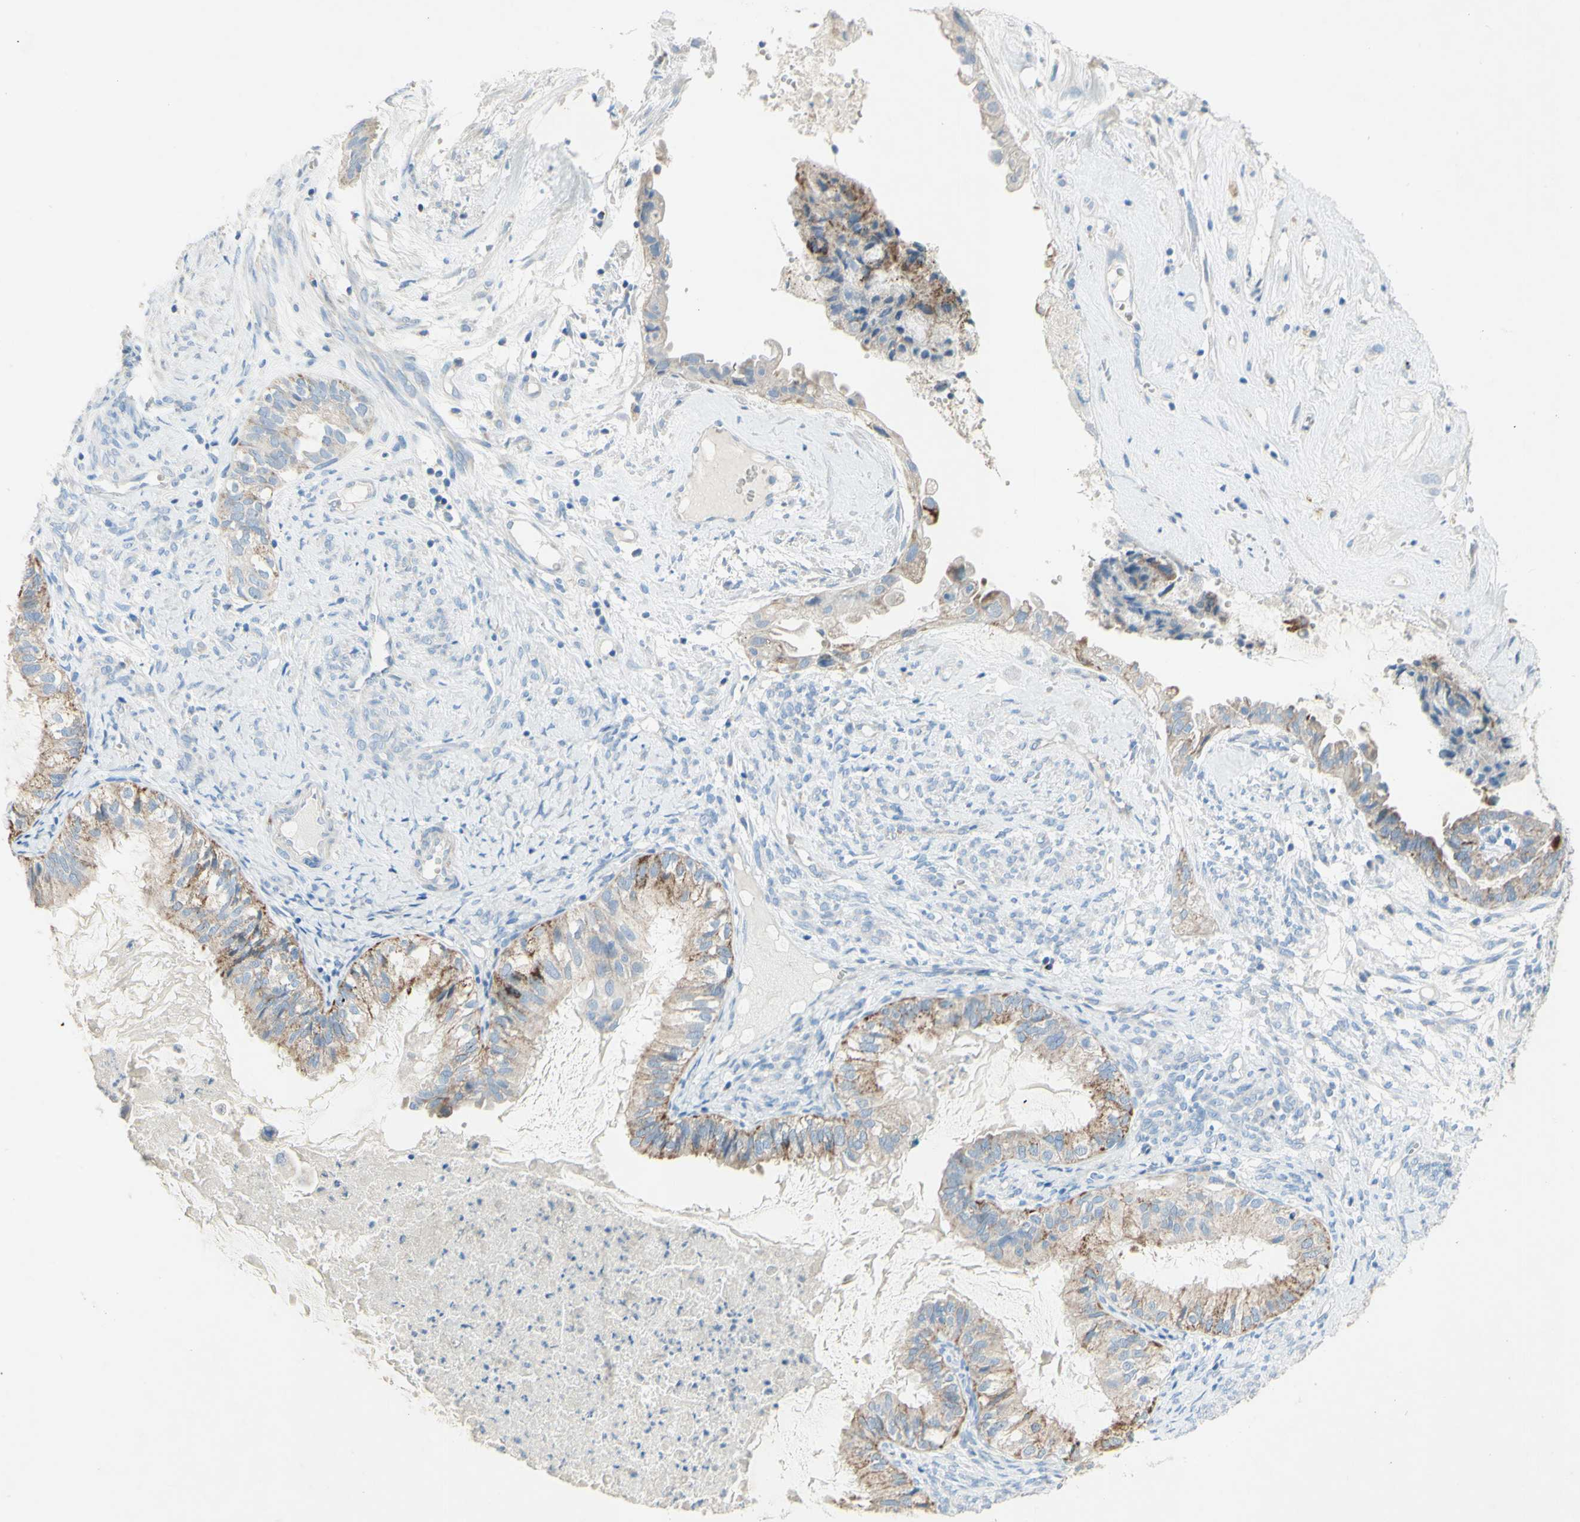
{"staining": {"intensity": "weak", "quantity": "<25%", "location": "cytoplasmic/membranous"}, "tissue": "cervical cancer", "cell_type": "Tumor cells", "image_type": "cancer", "snomed": [{"axis": "morphology", "description": "Normal tissue, NOS"}, {"axis": "morphology", "description": "Adenocarcinoma, NOS"}, {"axis": "topography", "description": "Cervix"}, {"axis": "topography", "description": "Endometrium"}], "caption": "DAB immunohistochemical staining of cervical cancer reveals no significant staining in tumor cells.", "gene": "ACADL", "patient": {"sex": "female", "age": 86}}